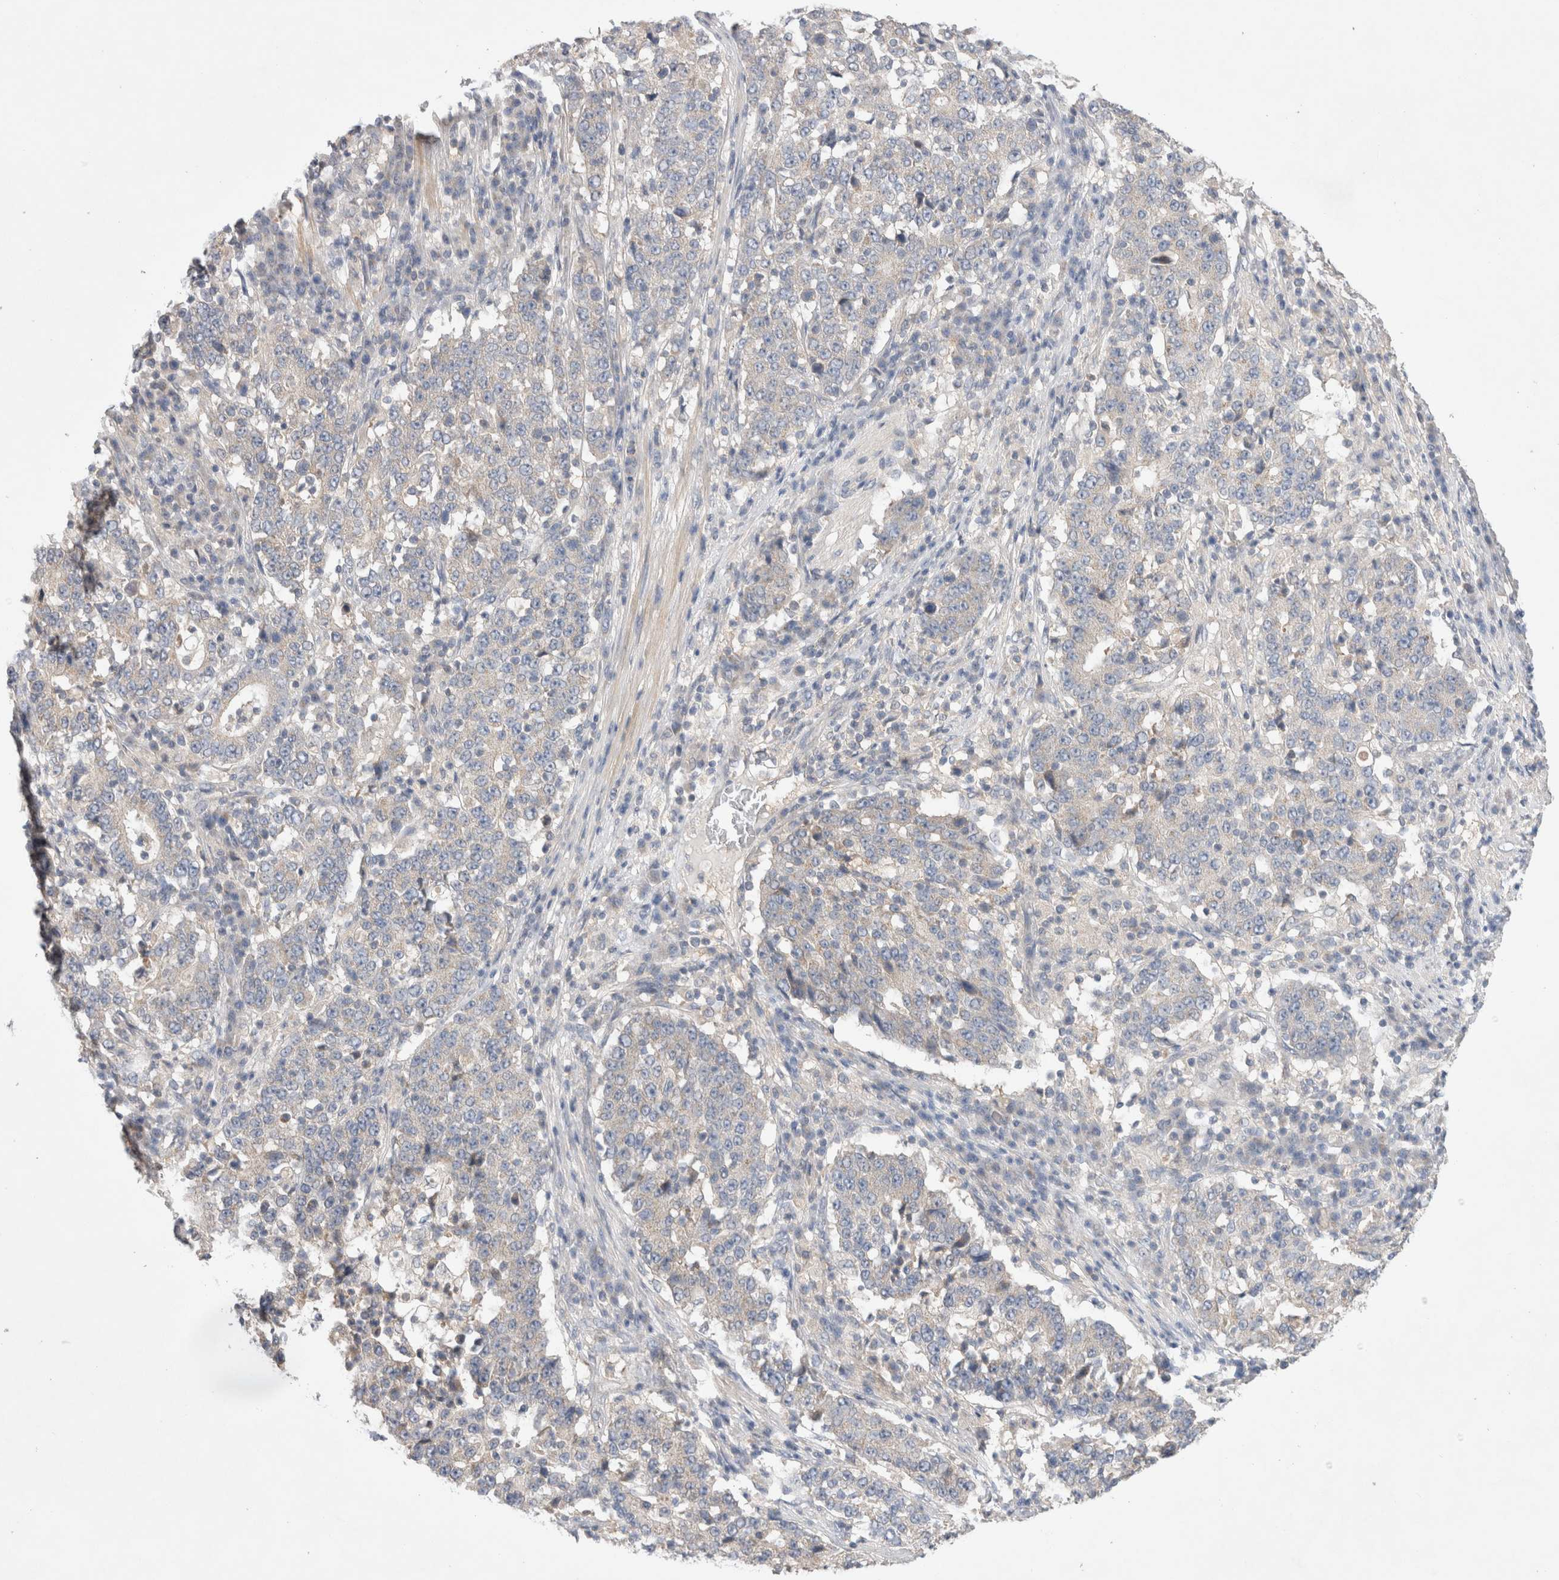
{"staining": {"intensity": "negative", "quantity": "none", "location": "none"}, "tissue": "stomach cancer", "cell_type": "Tumor cells", "image_type": "cancer", "snomed": [{"axis": "morphology", "description": "Adenocarcinoma, NOS"}, {"axis": "topography", "description": "Stomach"}], "caption": "Protein analysis of stomach adenocarcinoma exhibits no significant expression in tumor cells.", "gene": "IFT74", "patient": {"sex": "male", "age": 59}}